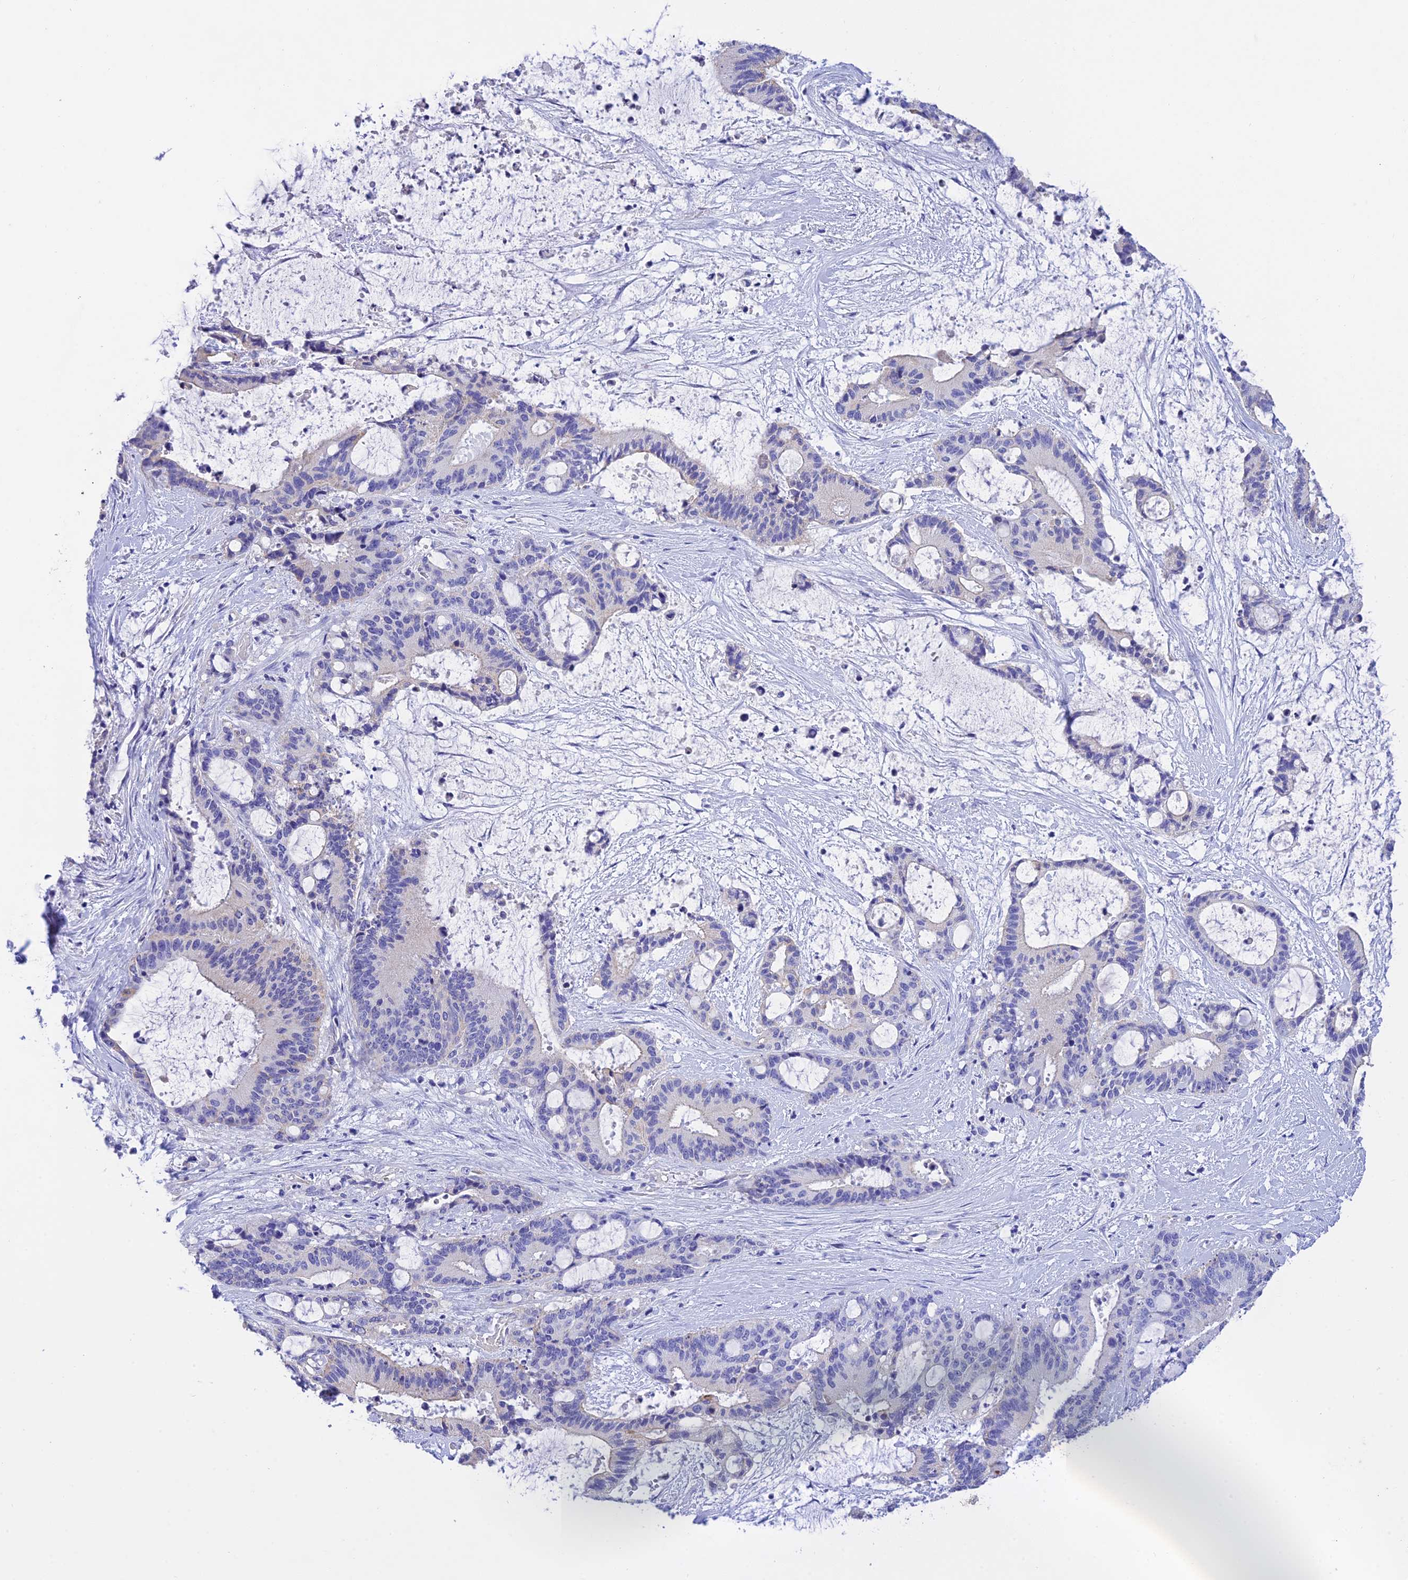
{"staining": {"intensity": "negative", "quantity": "none", "location": "none"}, "tissue": "liver cancer", "cell_type": "Tumor cells", "image_type": "cancer", "snomed": [{"axis": "morphology", "description": "Normal tissue, NOS"}, {"axis": "morphology", "description": "Cholangiocarcinoma"}, {"axis": "topography", "description": "Liver"}, {"axis": "topography", "description": "Peripheral nerve tissue"}], "caption": "This is an immunohistochemistry image of human liver cancer (cholangiocarcinoma). There is no staining in tumor cells.", "gene": "MS4A5", "patient": {"sex": "female", "age": 73}}